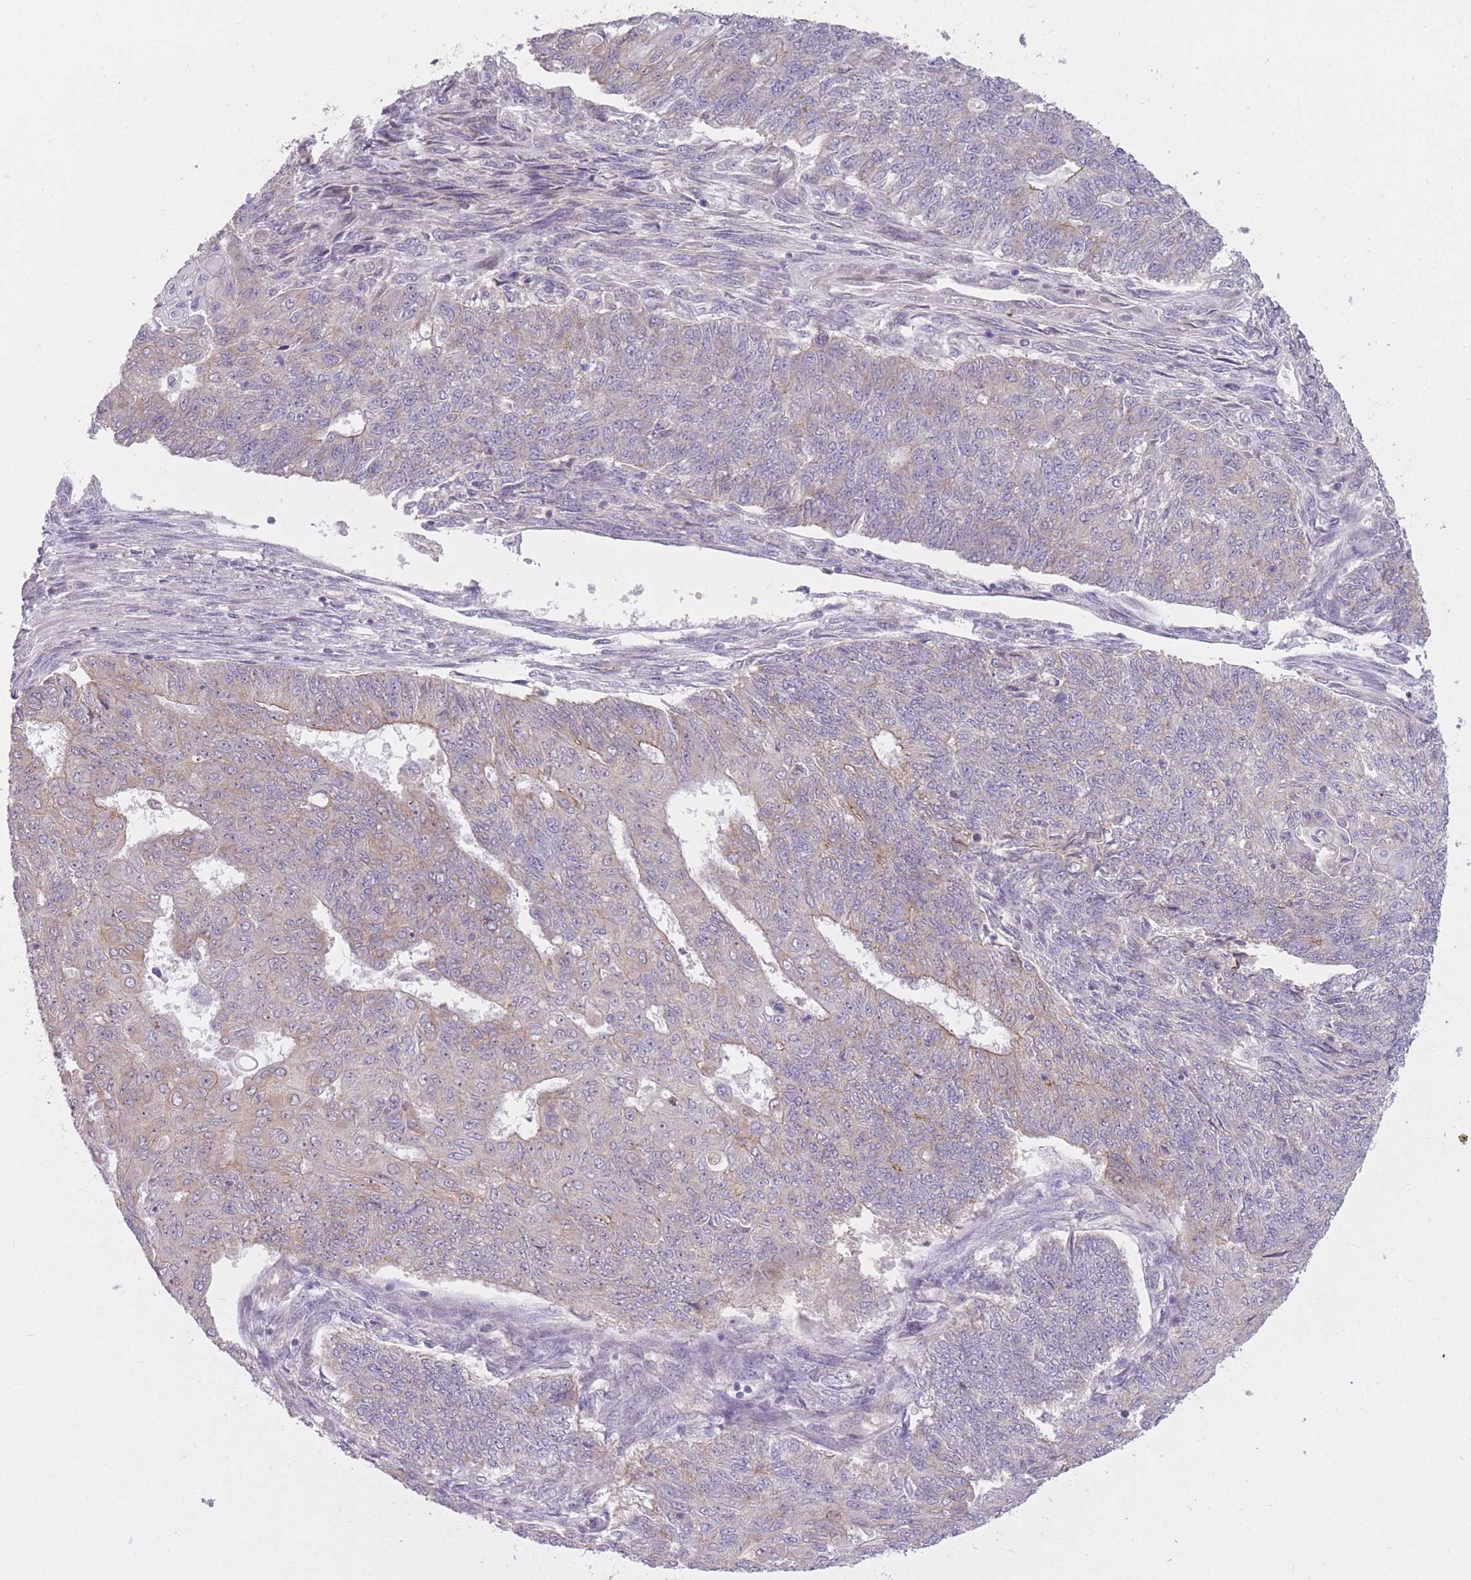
{"staining": {"intensity": "weak", "quantity": "<25%", "location": "cytoplasmic/membranous"}, "tissue": "endometrial cancer", "cell_type": "Tumor cells", "image_type": "cancer", "snomed": [{"axis": "morphology", "description": "Adenocarcinoma, NOS"}, {"axis": "topography", "description": "Endometrium"}], "caption": "Tumor cells show no significant expression in endometrial cancer. (Stains: DAB immunohistochemistry (IHC) with hematoxylin counter stain, Microscopy: brightfield microscopy at high magnification).", "gene": "REV1", "patient": {"sex": "female", "age": 32}}